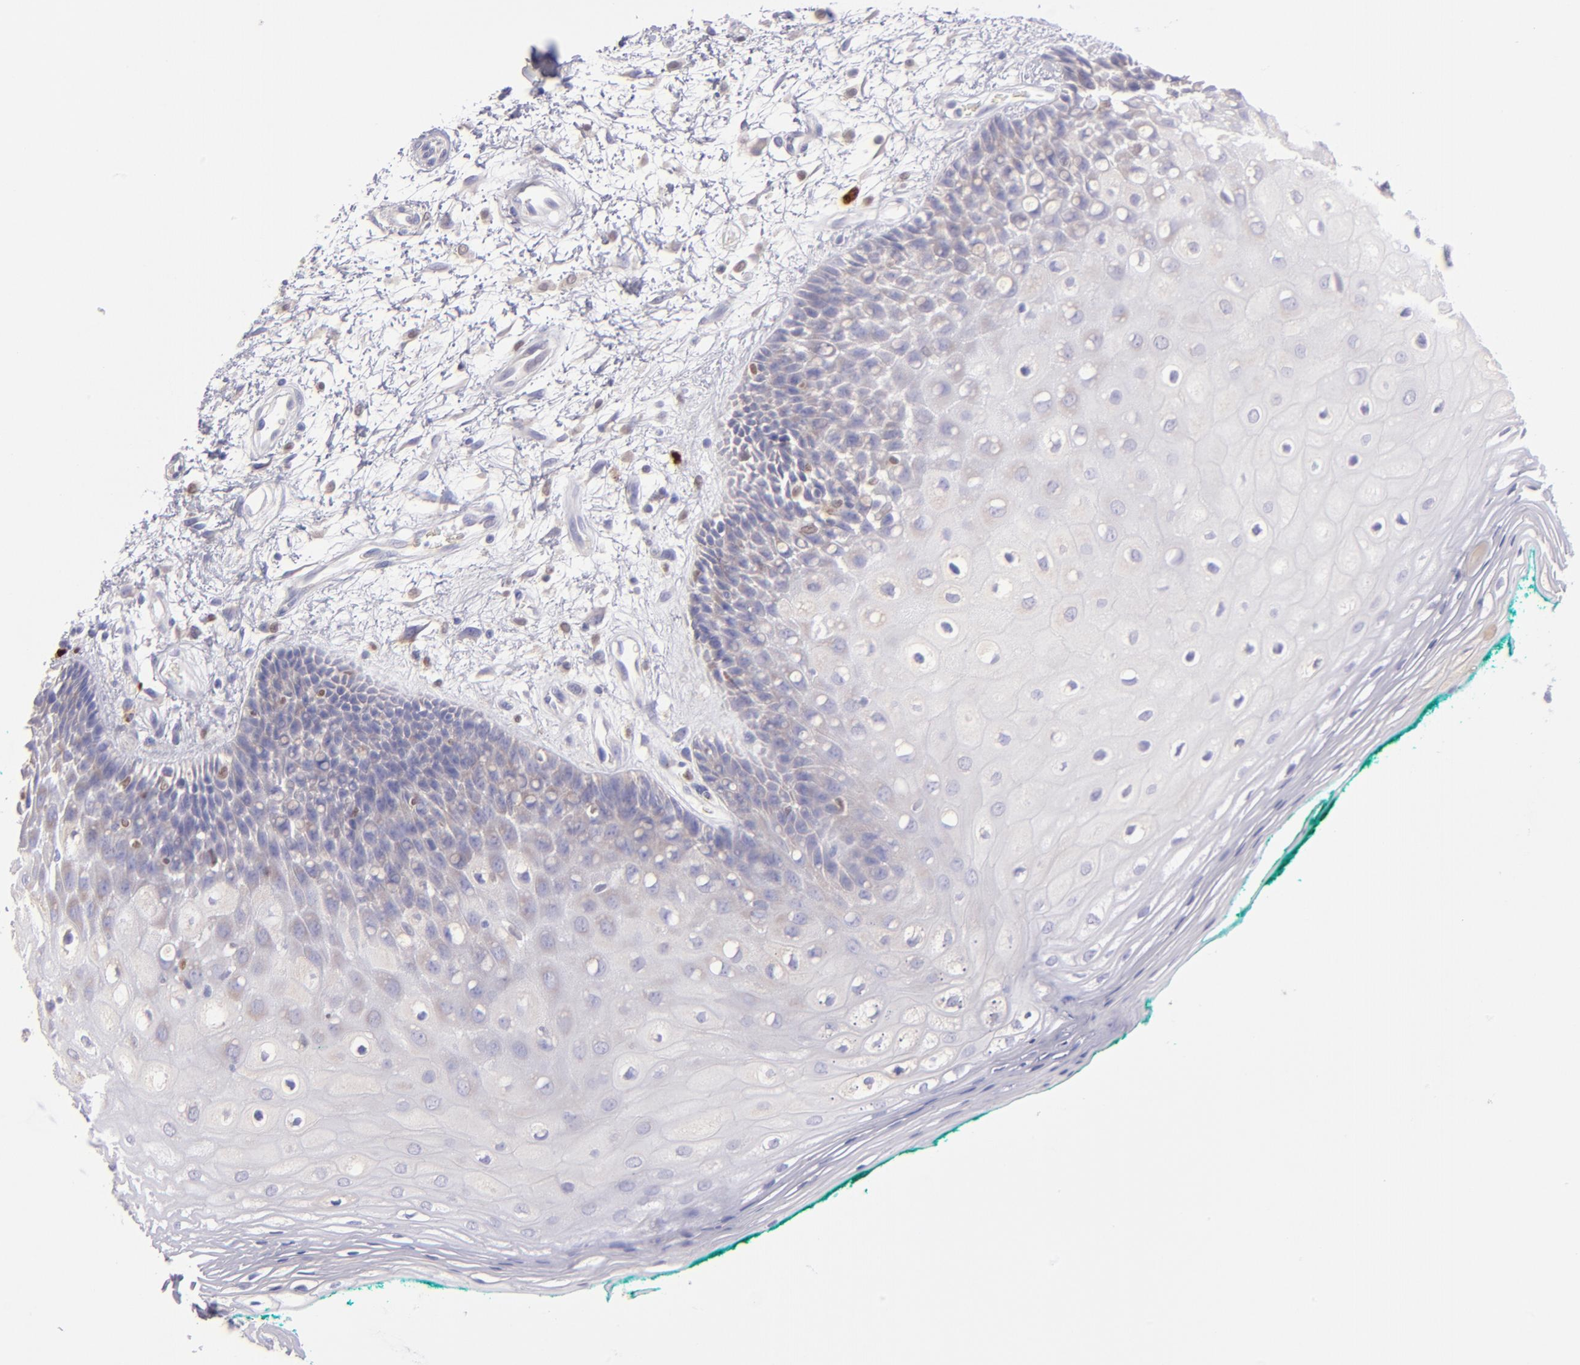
{"staining": {"intensity": "weak", "quantity": "<25%", "location": "cytoplasmic/membranous"}, "tissue": "oral mucosa", "cell_type": "Squamous epithelial cells", "image_type": "normal", "snomed": [{"axis": "morphology", "description": "Normal tissue, NOS"}, {"axis": "morphology", "description": "Squamous cell carcinoma, NOS"}, {"axis": "topography", "description": "Skeletal muscle"}, {"axis": "topography", "description": "Oral tissue"}, {"axis": "topography", "description": "Head-Neck"}], "caption": "High power microscopy image of an immunohistochemistry micrograph of benign oral mucosa, revealing no significant positivity in squamous epithelial cells. Brightfield microscopy of immunohistochemistry stained with DAB (3,3'-diaminobenzidine) (brown) and hematoxylin (blue), captured at high magnification.", "gene": "IRF8", "patient": {"sex": "female", "age": 84}}